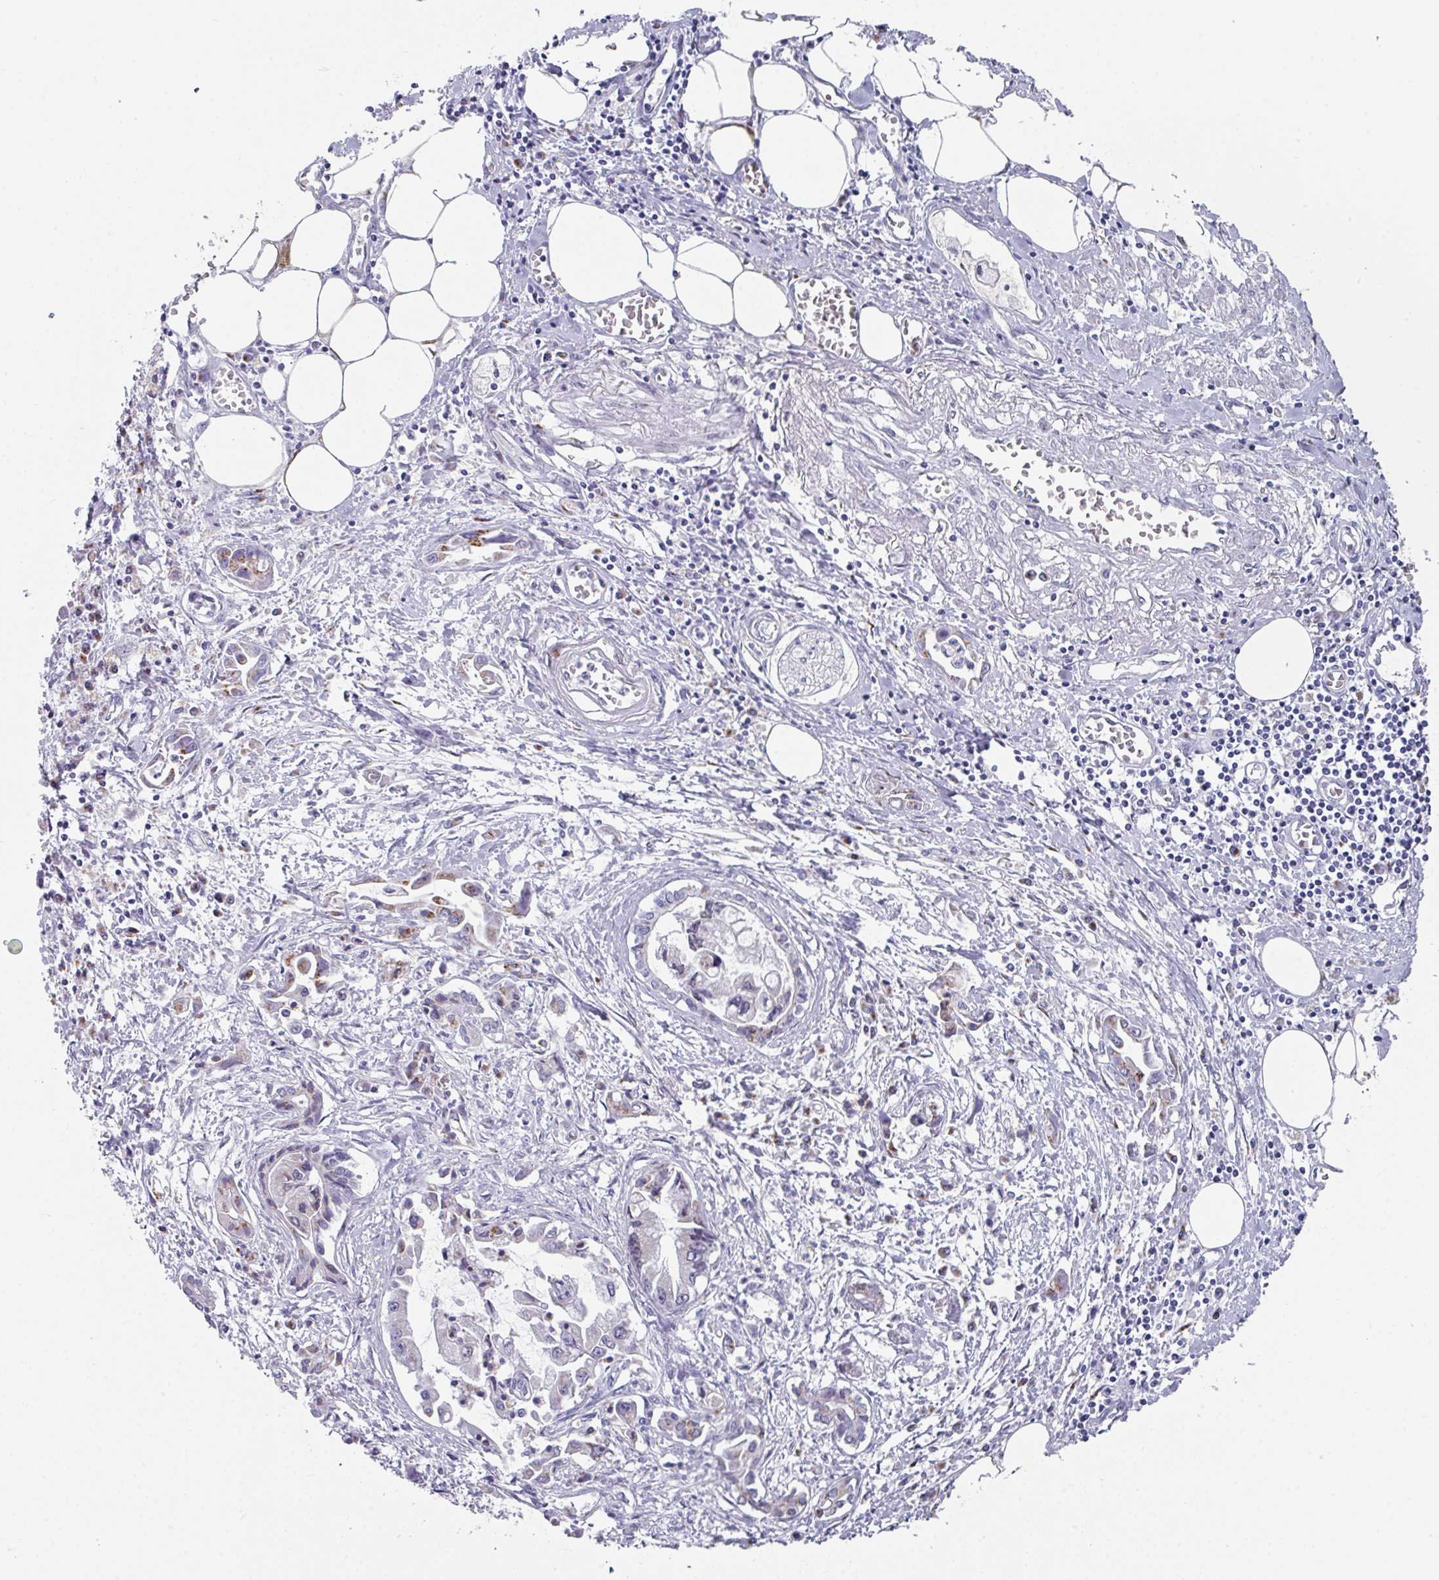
{"staining": {"intensity": "moderate", "quantity": "<25%", "location": "cytoplasmic/membranous"}, "tissue": "pancreatic cancer", "cell_type": "Tumor cells", "image_type": "cancer", "snomed": [{"axis": "morphology", "description": "Adenocarcinoma, NOS"}, {"axis": "topography", "description": "Pancreas"}], "caption": "Human pancreatic cancer (adenocarcinoma) stained with a brown dye exhibits moderate cytoplasmic/membranous positive expression in approximately <25% of tumor cells.", "gene": "VKORC1L1", "patient": {"sex": "male", "age": 84}}